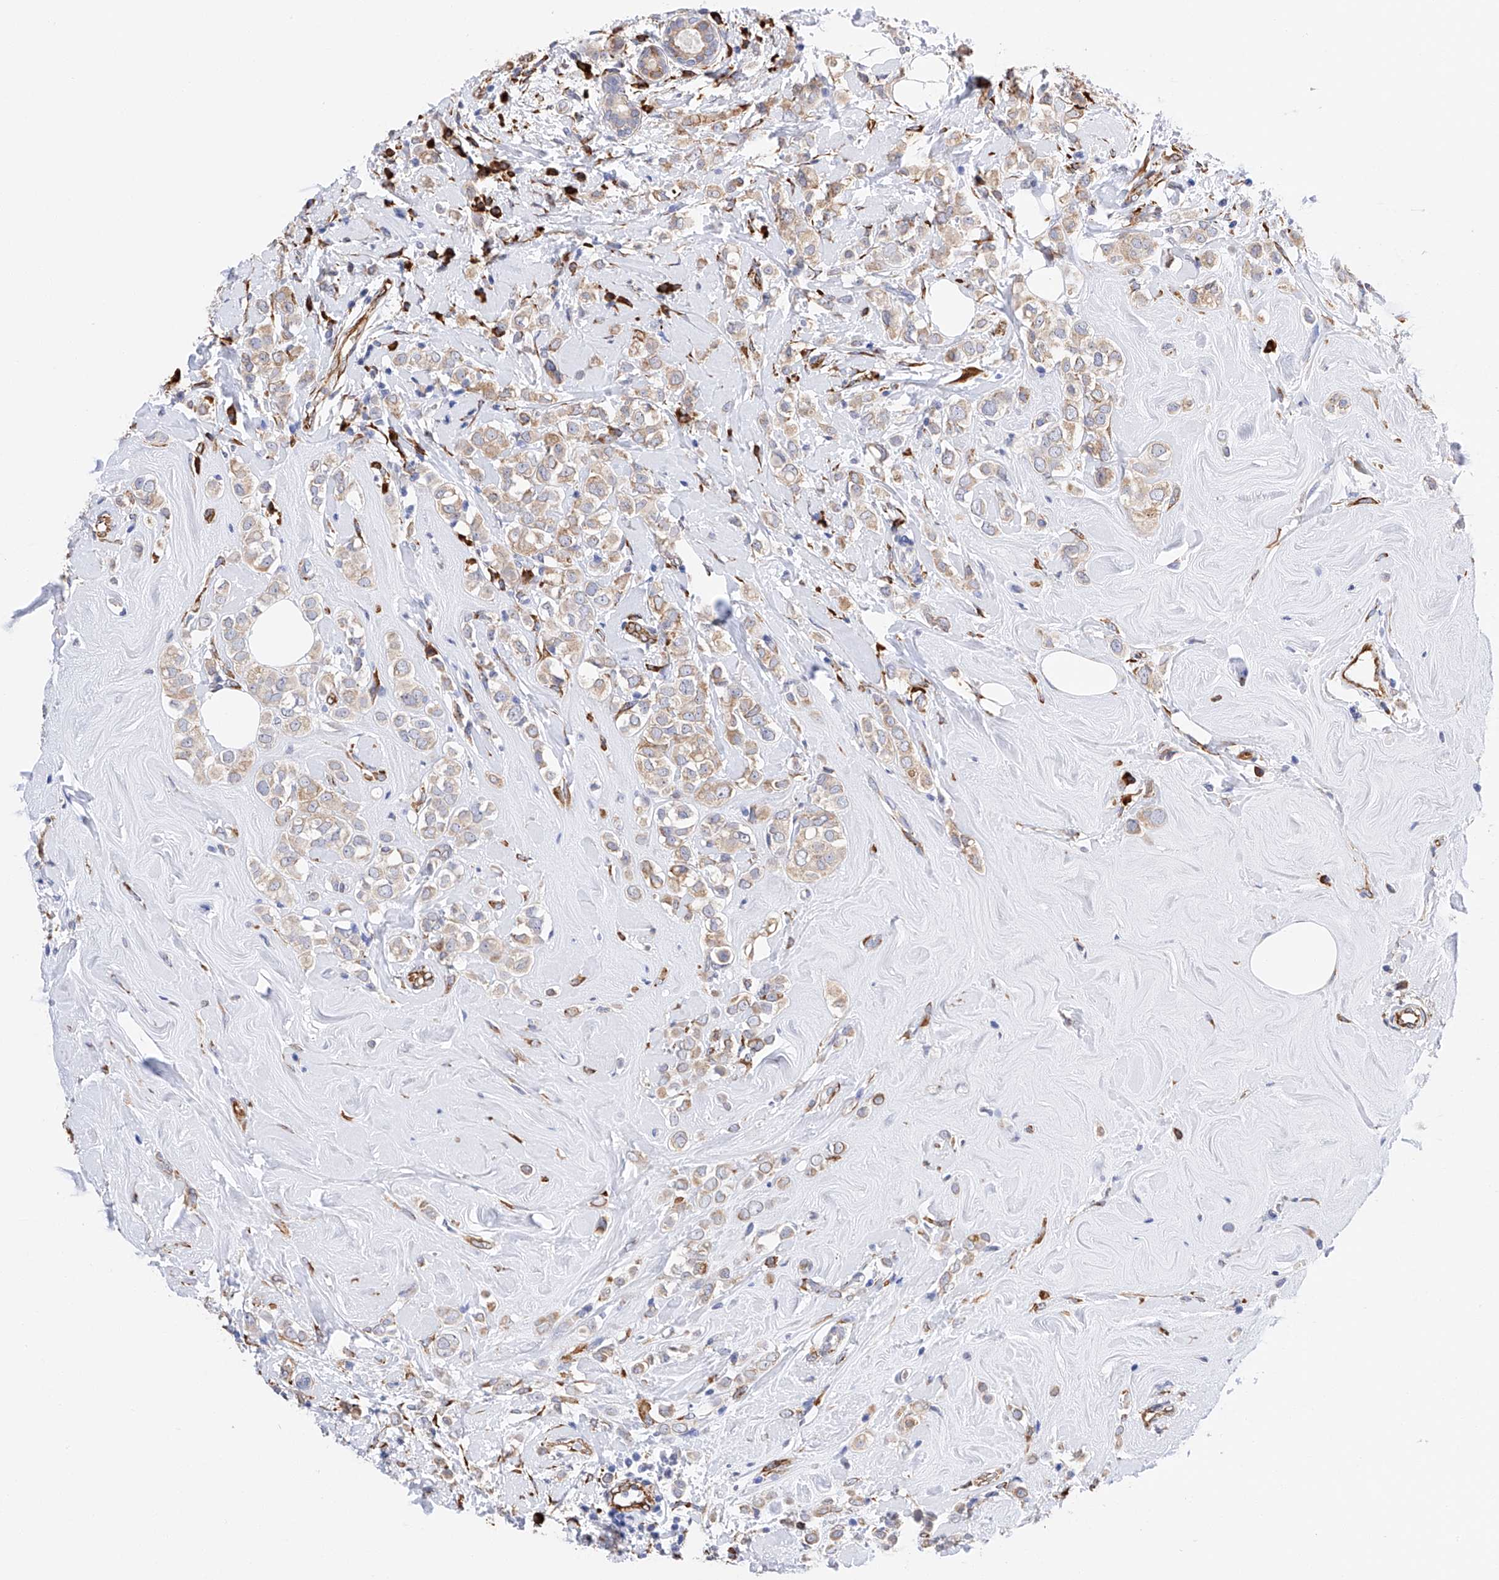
{"staining": {"intensity": "weak", "quantity": ">75%", "location": "cytoplasmic/membranous"}, "tissue": "breast cancer", "cell_type": "Tumor cells", "image_type": "cancer", "snomed": [{"axis": "morphology", "description": "Lobular carcinoma"}, {"axis": "topography", "description": "Breast"}], "caption": "Breast cancer stained with immunohistochemistry (IHC) displays weak cytoplasmic/membranous expression in approximately >75% of tumor cells. The staining is performed using DAB (3,3'-diaminobenzidine) brown chromogen to label protein expression. The nuclei are counter-stained blue using hematoxylin.", "gene": "PDIA5", "patient": {"sex": "female", "age": 47}}